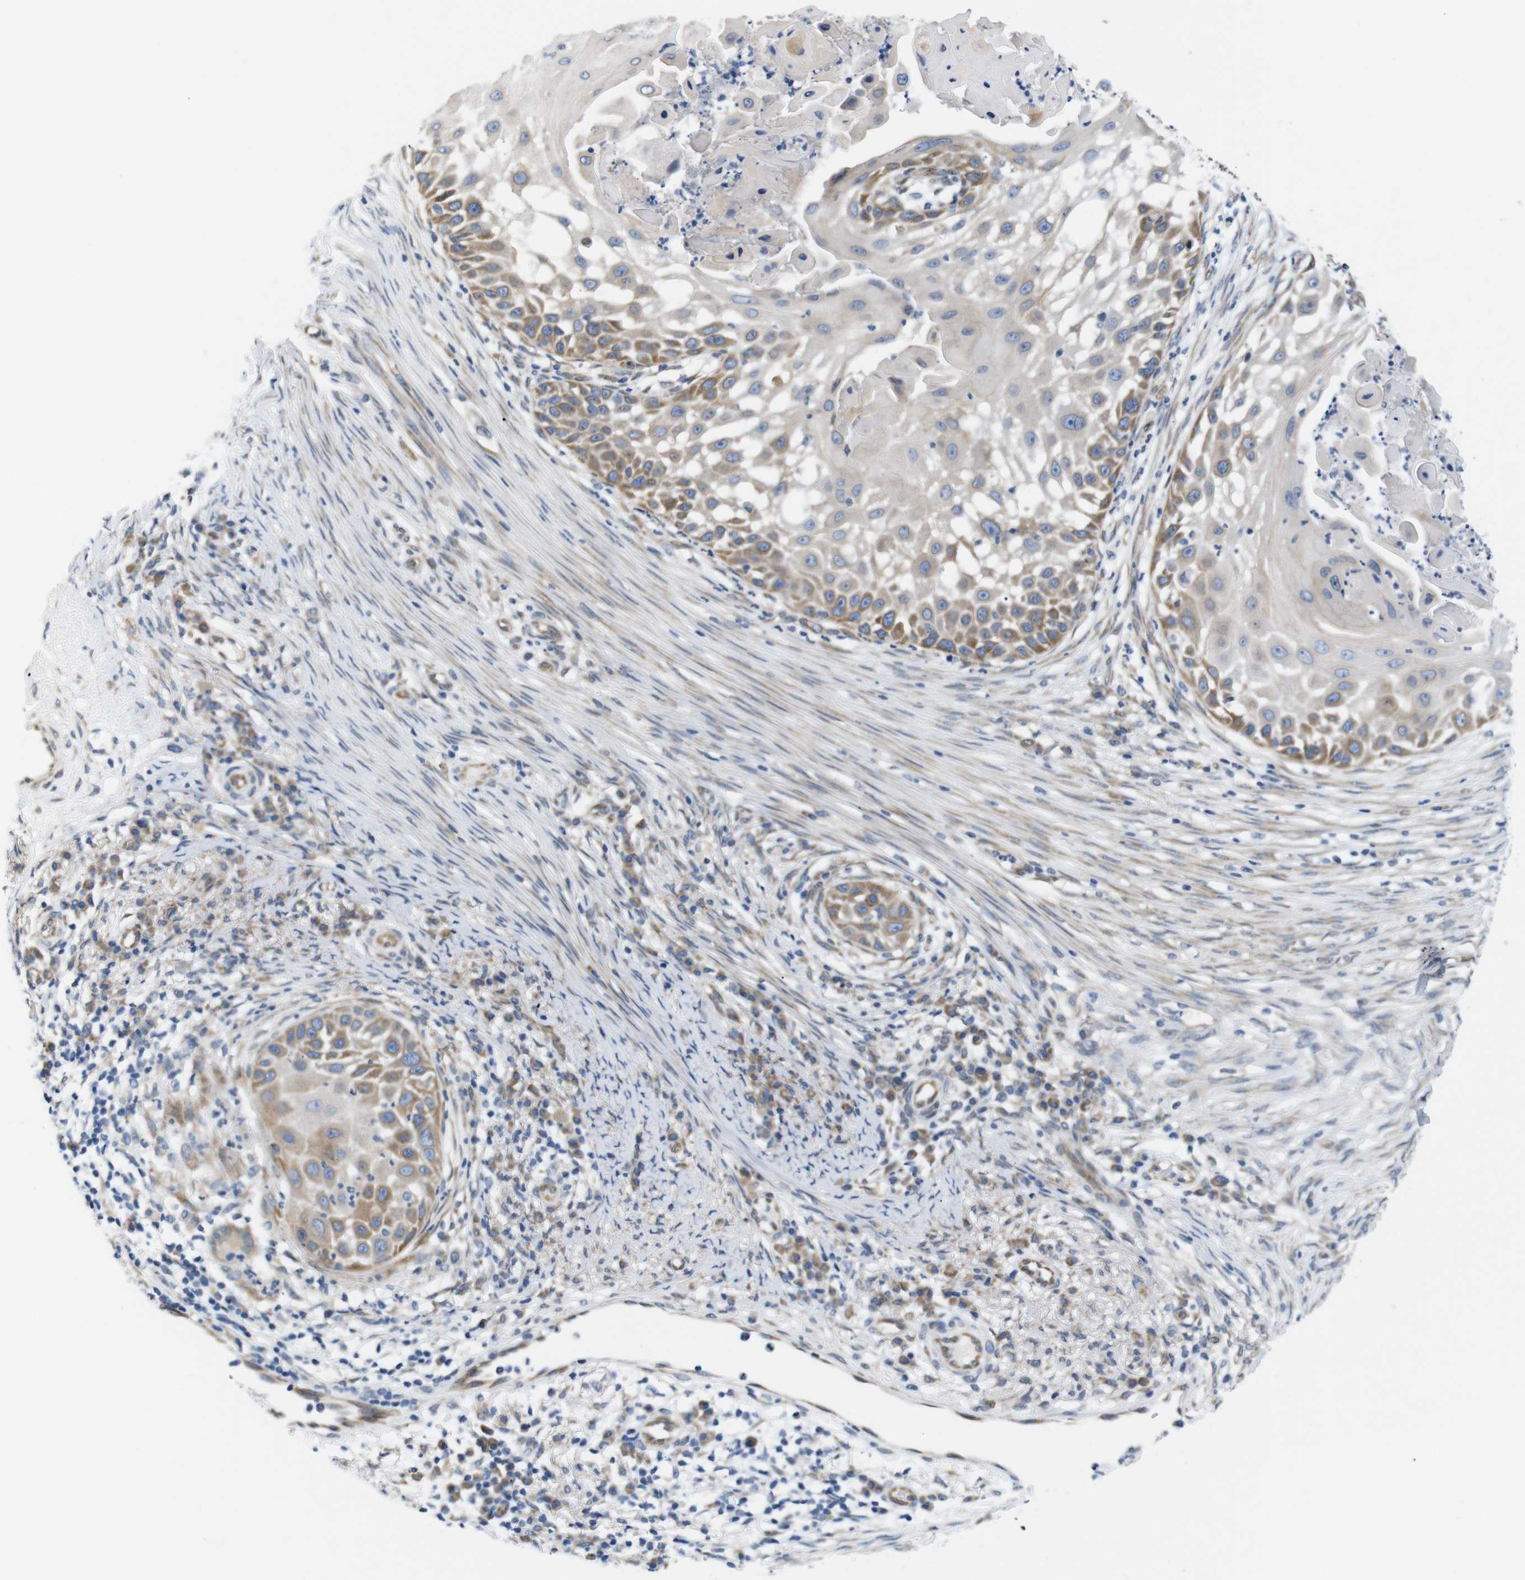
{"staining": {"intensity": "moderate", "quantity": "<25%", "location": "cytoplasmic/membranous"}, "tissue": "skin cancer", "cell_type": "Tumor cells", "image_type": "cancer", "snomed": [{"axis": "morphology", "description": "Squamous cell carcinoma, NOS"}, {"axis": "topography", "description": "Skin"}], "caption": "This image shows IHC staining of skin squamous cell carcinoma, with low moderate cytoplasmic/membranous positivity in approximately <25% of tumor cells.", "gene": "HACD3", "patient": {"sex": "female", "age": 44}}